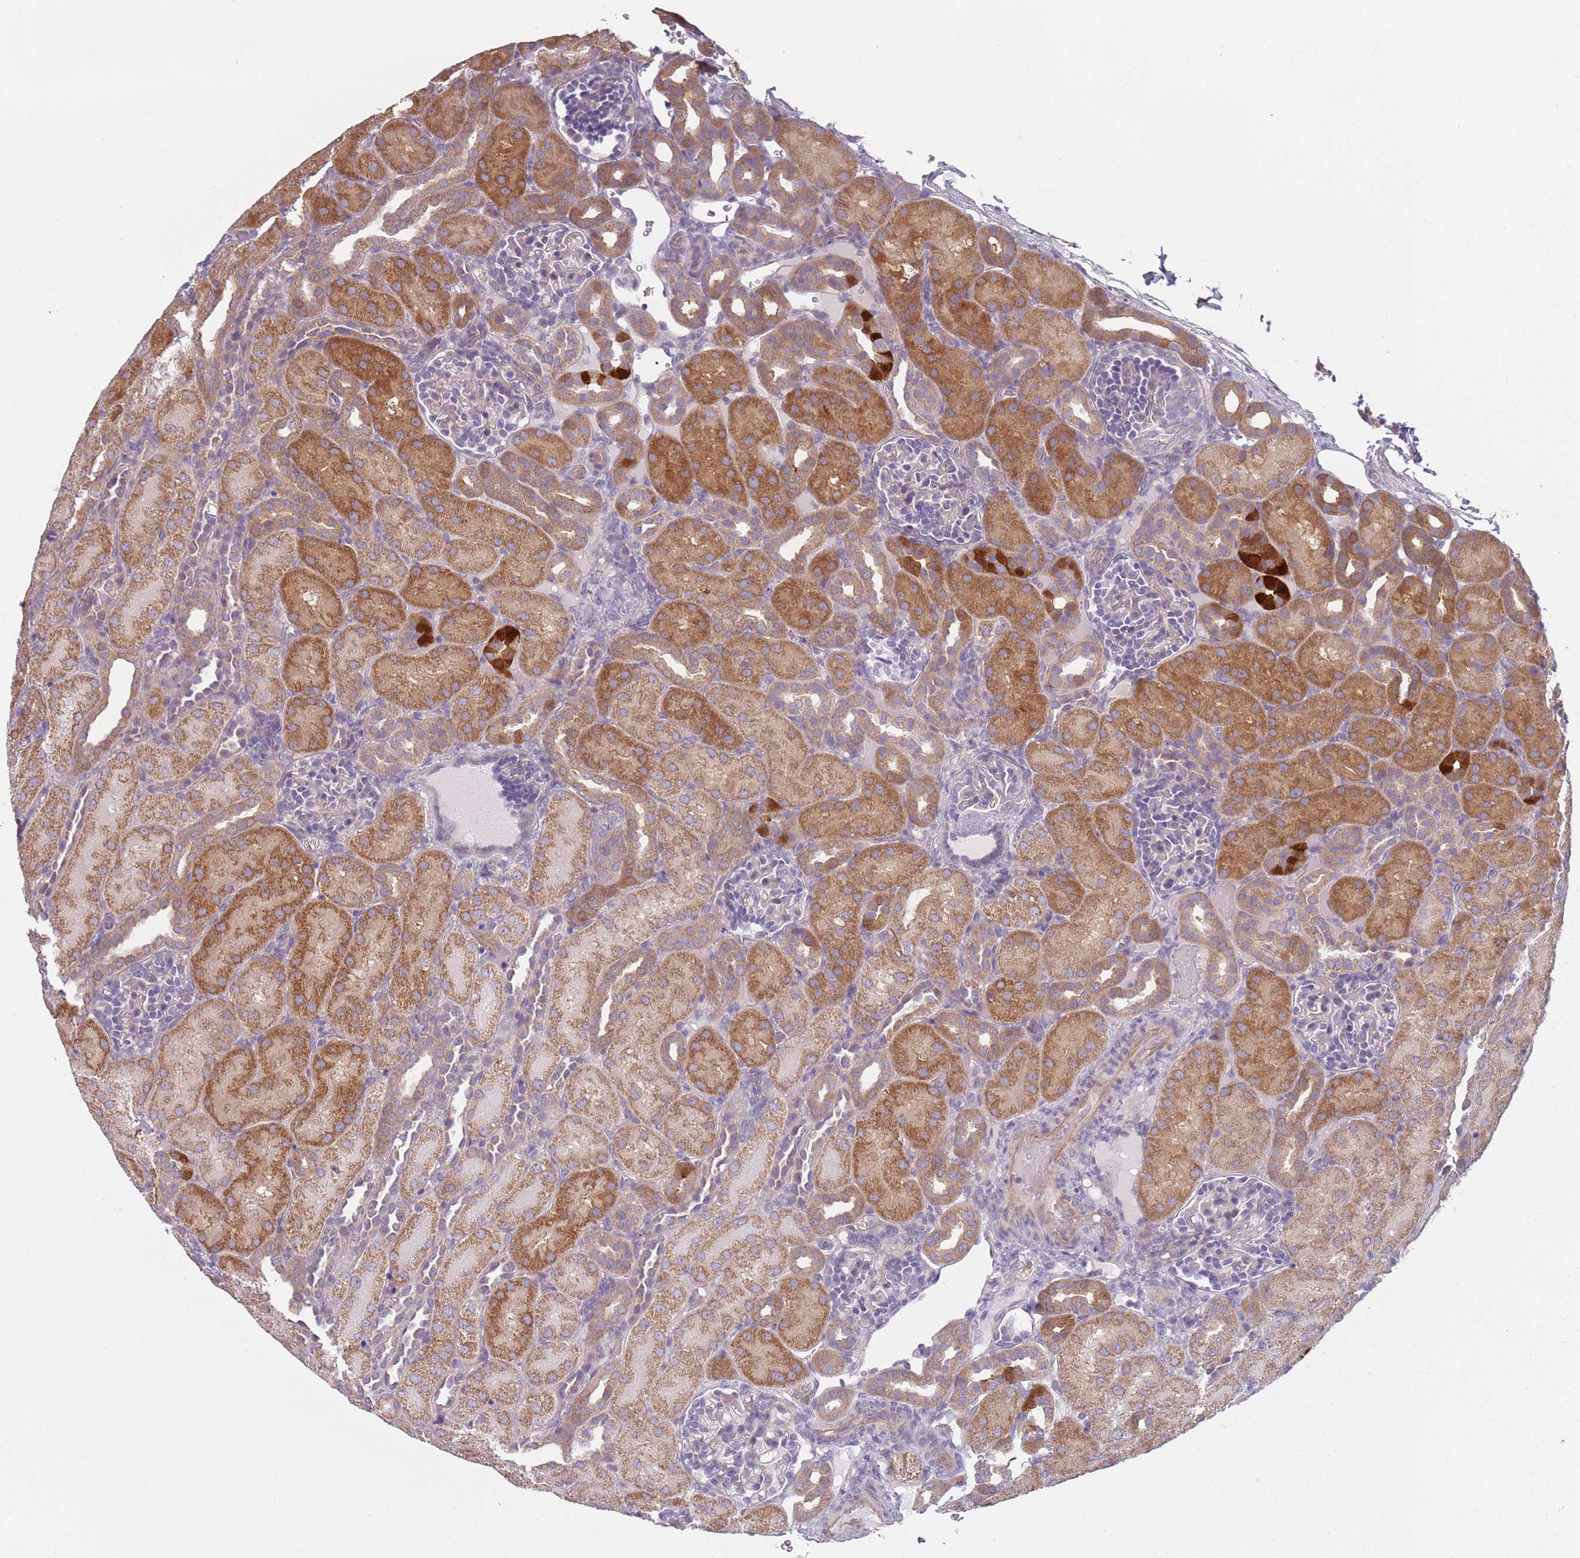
{"staining": {"intensity": "negative", "quantity": "none", "location": "none"}, "tissue": "kidney", "cell_type": "Cells in glomeruli", "image_type": "normal", "snomed": [{"axis": "morphology", "description": "Normal tissue, NOS"}, {"axis": "topography", "description": "Kidney"}], "caption": "Immunohistochemistry (IHC) micrograph of unremarkable kidney: human kidney stained with DAB shows no significant protein expression in cells in glomeruli.", "gene": "TLCD2", "patient": {"sex": "male", "age": 1}}